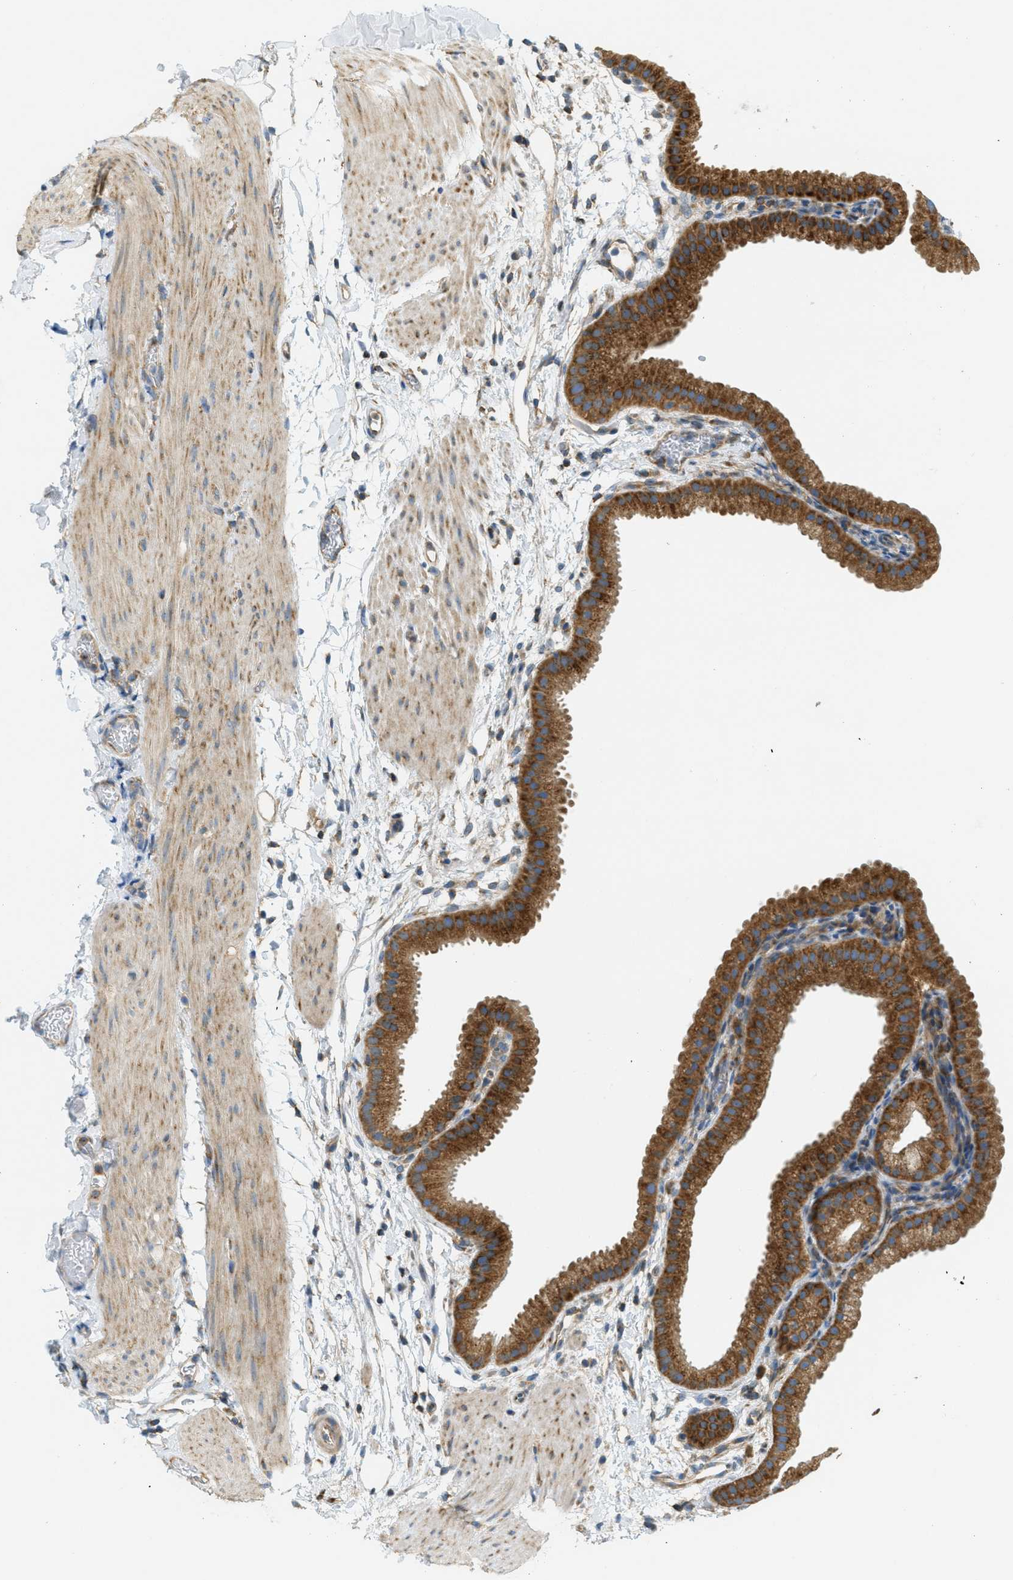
{"staining": {"intensity": "strong", "quantity": ">75%", "location": "cytoplasmic/membranous"}, "tissue": "gallbladder", "cell_type": "Glandular cells", "image_type": "normal", "snomed": [{"axis": "morphology", "description": "Normal tissue, NOS"}, {"axis": "topography", "description": "Gallbladder"}], "caption": "Brown immunohistochemical staining in unremarkable human gallbladder shows strong cytoplasmic/membranous staining in about >75% of glandular cells.", "gene": "ABCF1", "patient": {"sex": "female", "age": 64}}